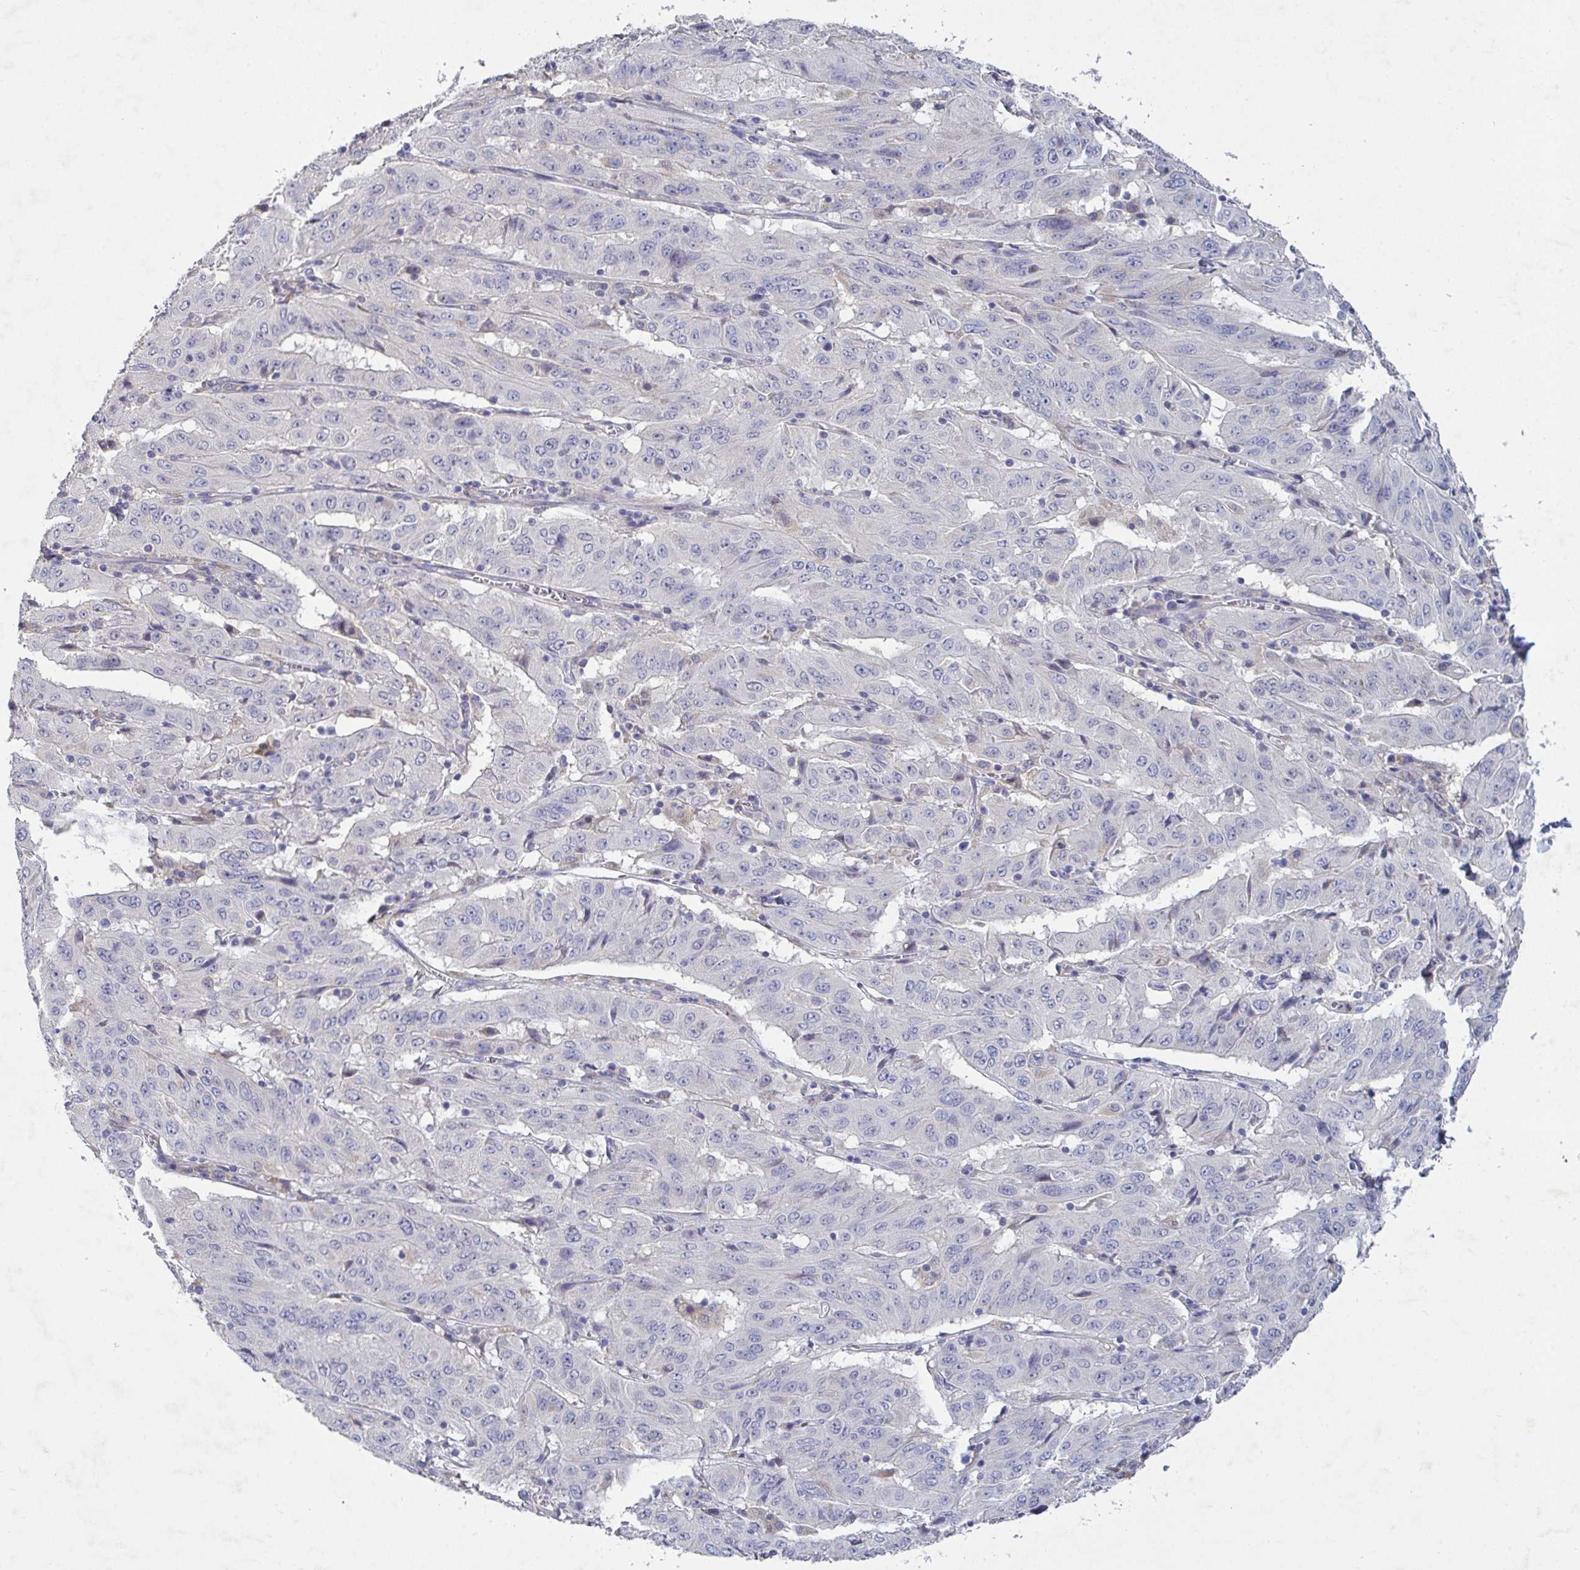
{"staining": {"intensity": "negative", "quantity": "none", "location": "none"}, "tissue": "pancreatic cancer", "cell_type": "Tumor cells", "image_type": "cancer", "snomed": [{"axis": "morphology", "description": "Adenocarcinoma, NOS"}, {"axis": "topography", "description": "Pancreas"}], "caption": "A histopathology image of pancreatic adenocarcinoma stained for a protein displays no brown staining in tumor cells. The staining was performed using DAB (3,3'-diaminobenzidine) to visualize the protein expression in brown, while the nuclei were stained in blue with hematoxylin (Magnification: 20x).", "gene": "GALNT13", "patient": {"sex": "male", "age": 63}}